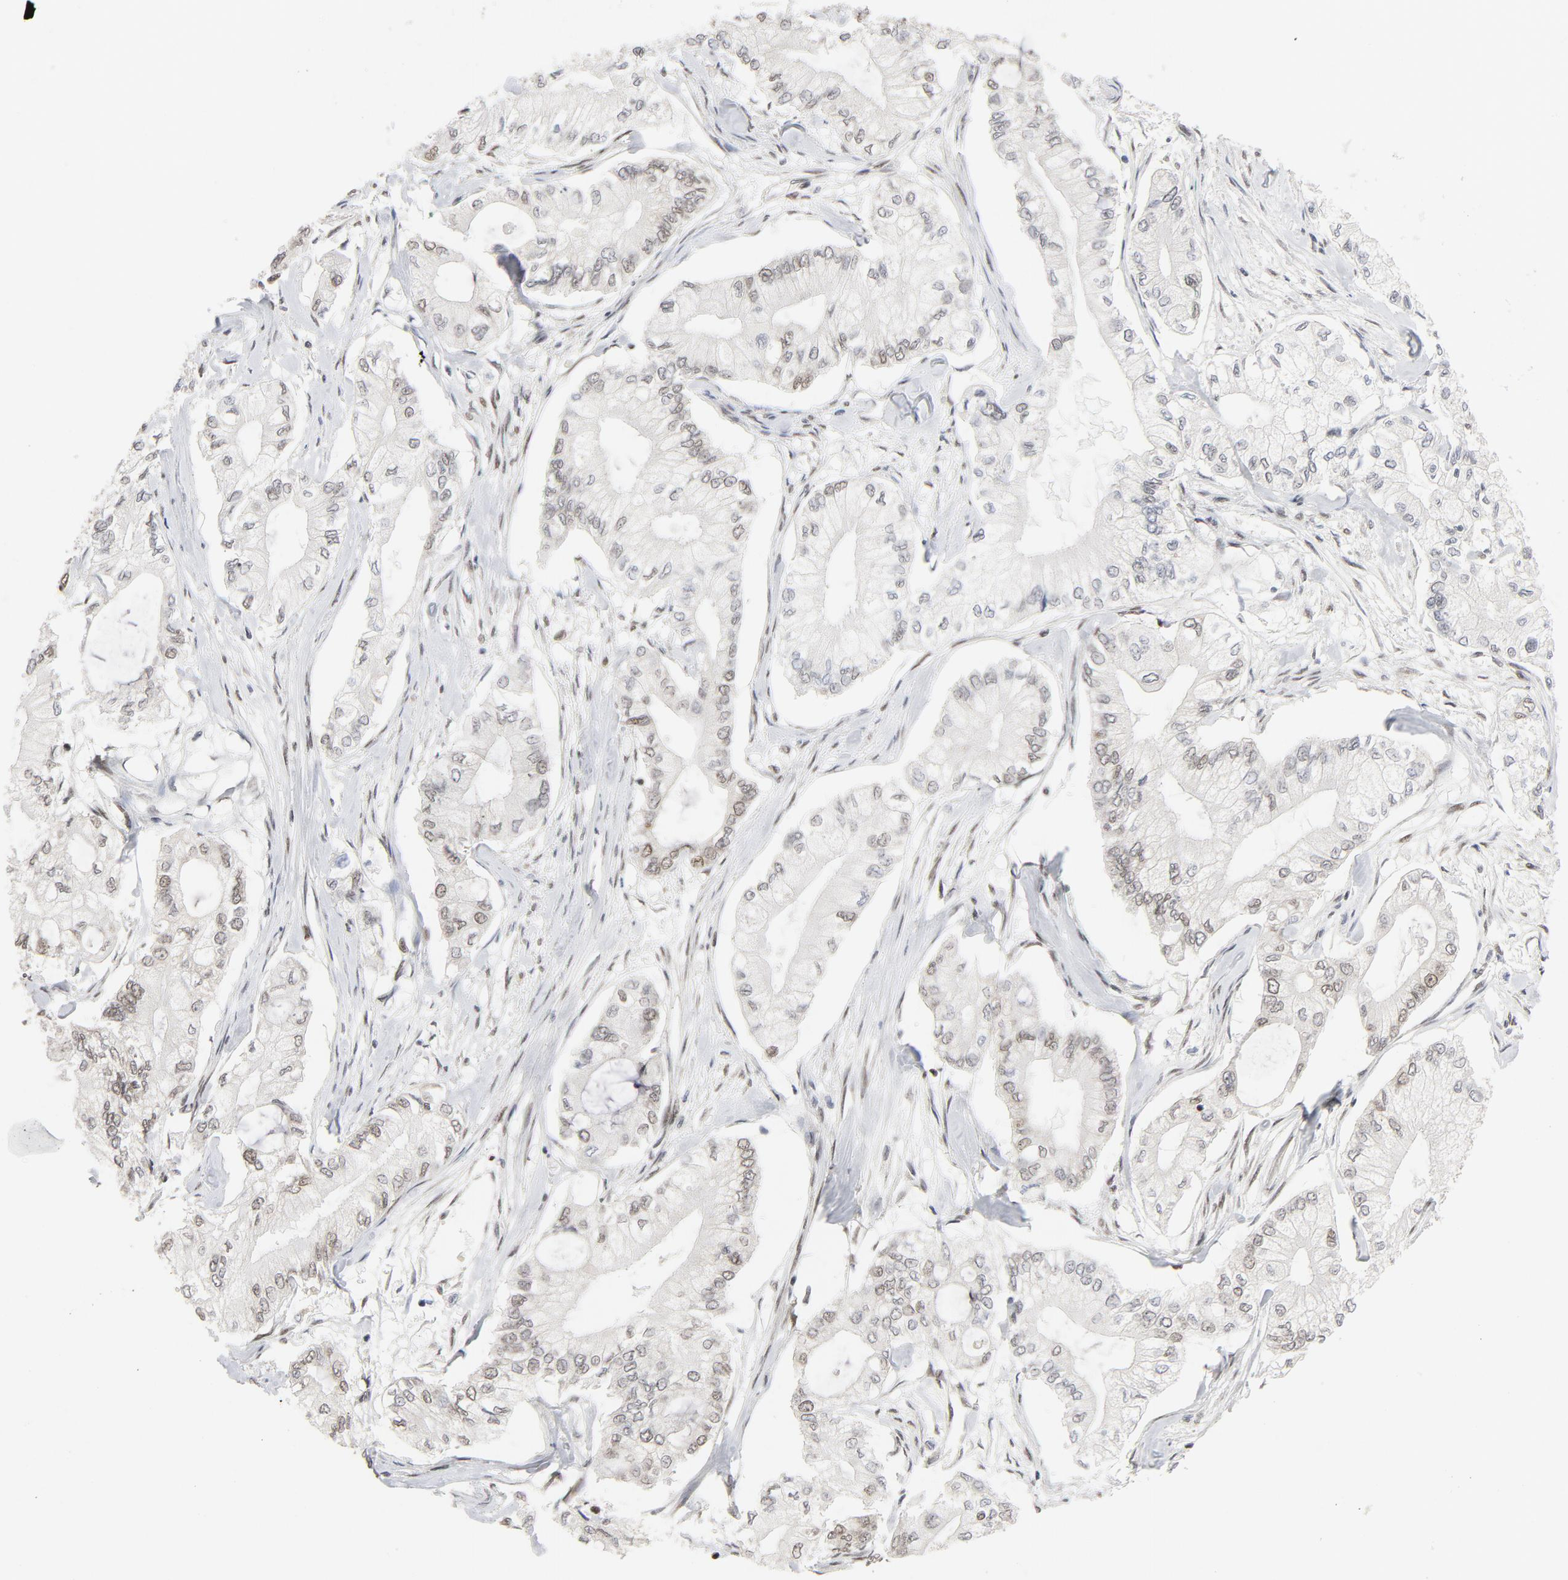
{"staining": {"intensity": "weak", "quantity": "25%-75%", "location": "nuclear"}, "tissue": "pancreatic cancer", "cell_type": "Tumor cells", "image_type": "cancer", "snomed": [{"axis": "morphology", "description": "Adenocarcinoma, NOS"}, {"axis": "topography", "description": "Pancreas"}], "caption": "Pancreatic adenocarcinoma stained for a protein (brown) reveals weak nuclear positive staining in approximately 25%-75% of tumor cells.", "gene": "ERCC1", "patient": {"sex": "male", "age": 79}}